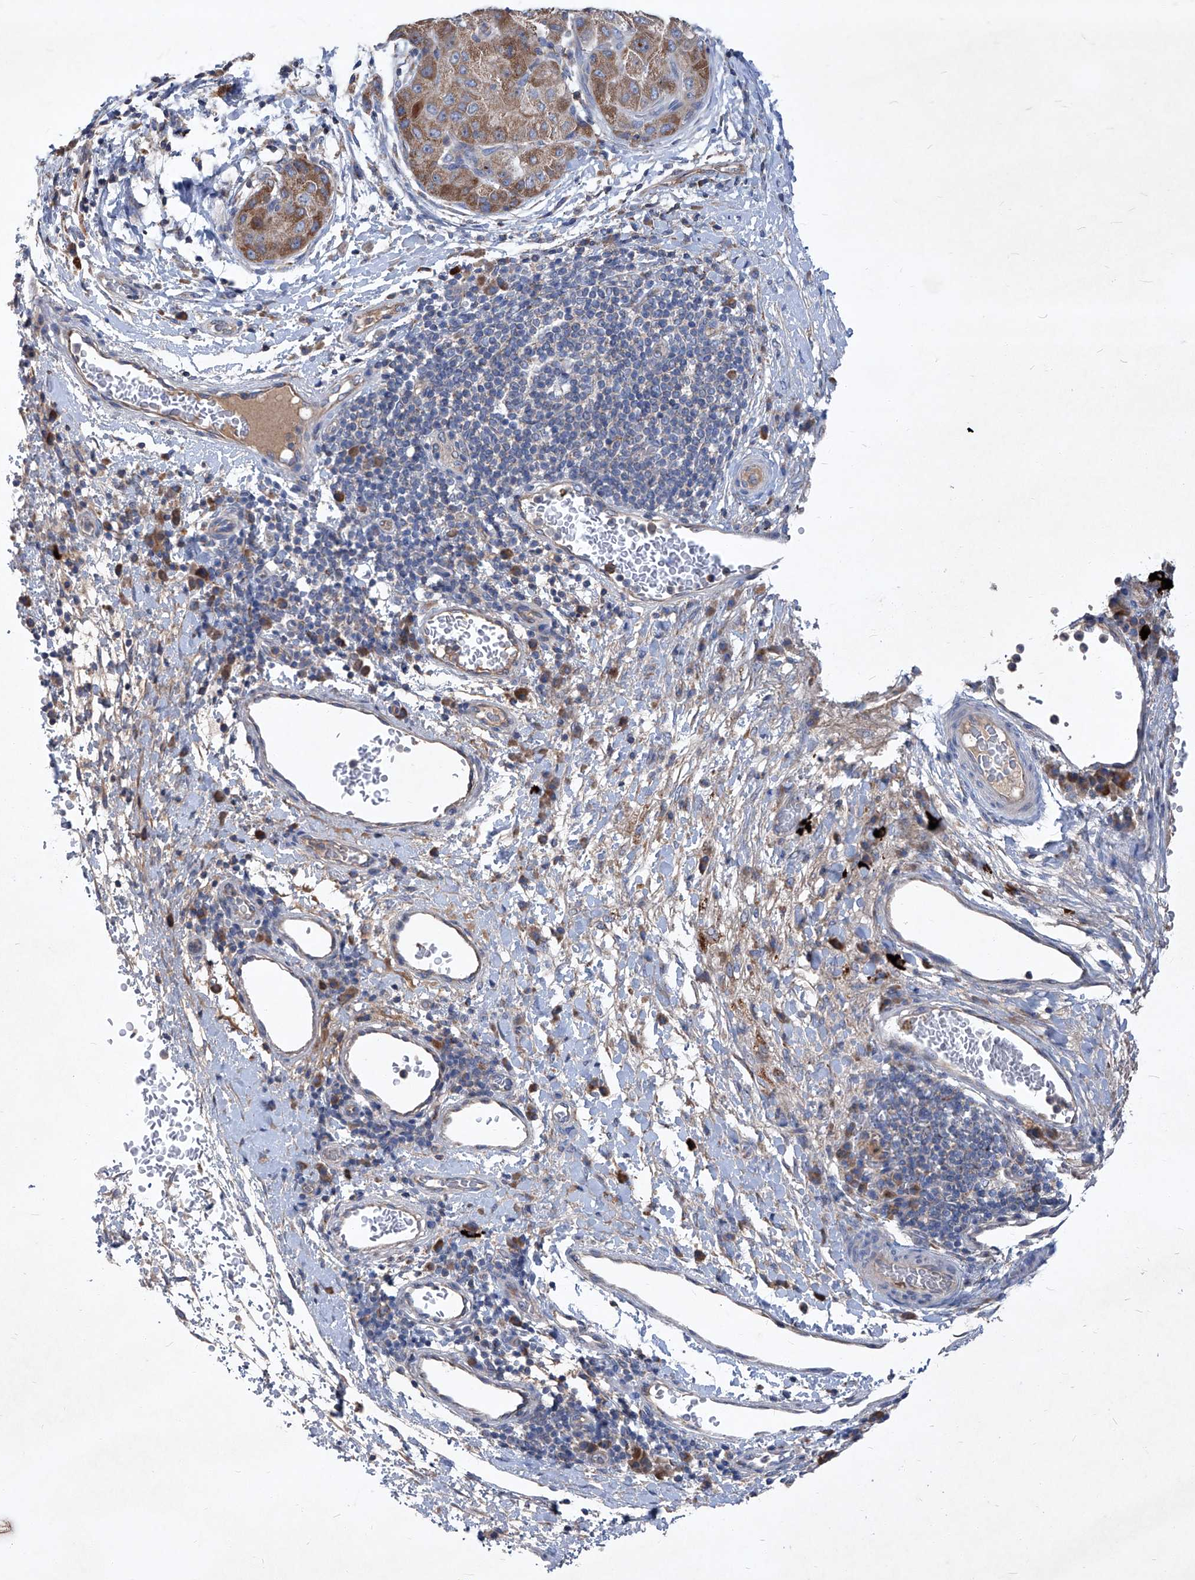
{"staining": {"intensity": "moderate", "quantity": ">75%", "location": "cytoplasmic/membranous"}, "tissue": "liver cancer", "cell_type": "Tumor cells", "image_type": "cancer", "snomed": [{"axis": "morphology", "description": "Carcinoma, Hepatocellular, NOS"}, {"axis": "topography", "description": "Liver"}], "caption": "Immunohistochemical staining of human liver hepatocellular carcinoma shows medium levels of moderate cytoplasmic/membranous expression in about >75% of tumor cells. Nuclei are stained in blue.", "gene": "EPHA8", "patient": {"sex": "male", "age": 80}}